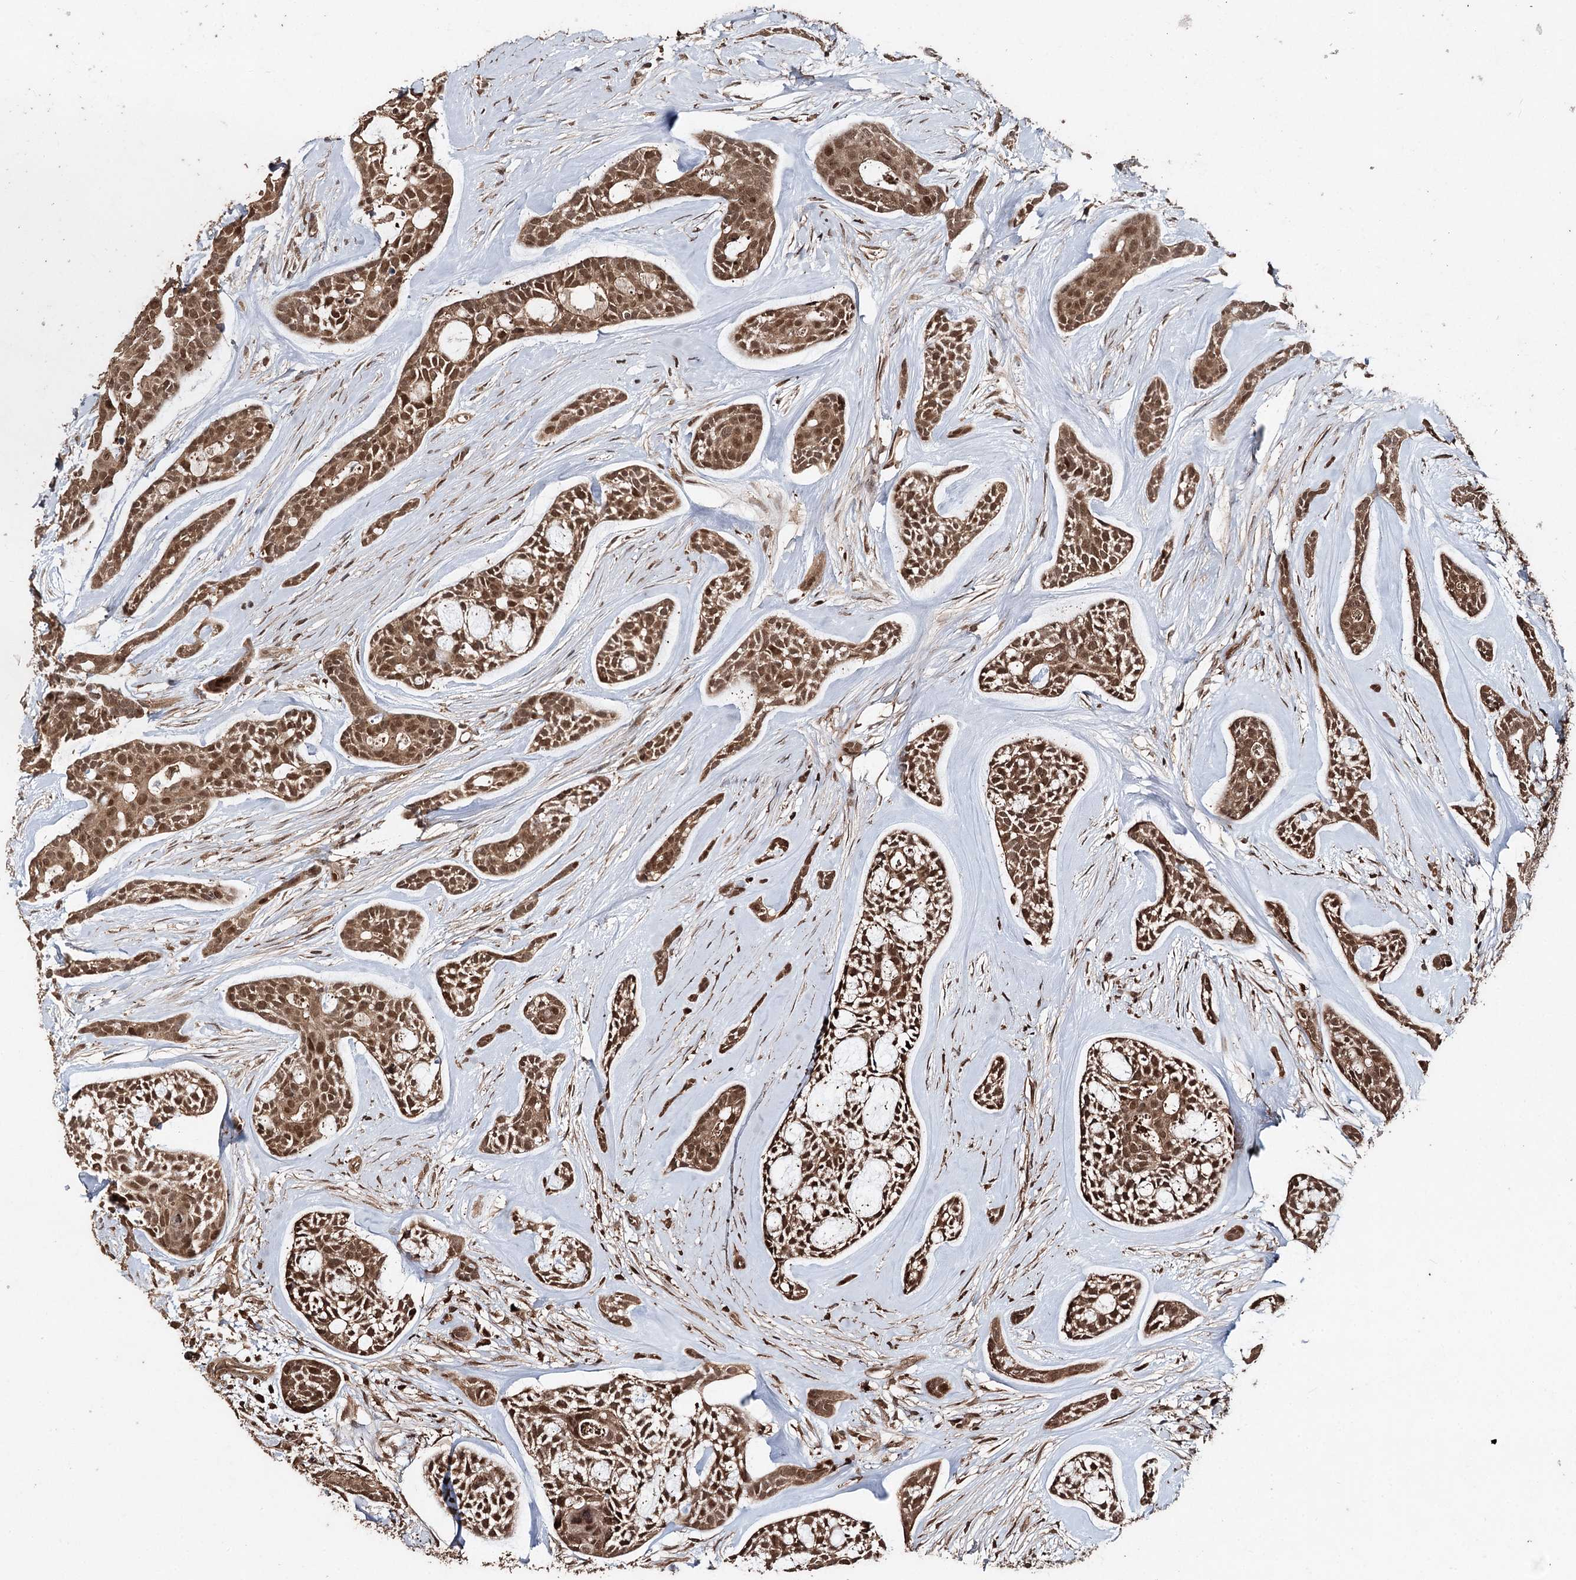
{"staining": {"intensity": "moderate", "quantity": ">75%", "location": "cytoplasmic/membranous,nuclear"}, "tissue": "head and neck cancer", "cell_type": "Tumor cells", "image_type": "cancer", "snomed": [{"axis": "morphology", "description": "Adenocarcinoma, NOS"}, {"axis": "topography", "description": "Subcutis"}, {"axis": "topography", "description": "Head-Neck"}], "caption": "High-power microscopy captured an immunohistochemistry micrograph of head and neck adenocarcinoma, revealing moderate cytoplasmic/membranous and nuclear positivity in approximately >75% of tumor cells.", "gene": "FBXO7", "patient": {"sex": "female", "age": 73}}